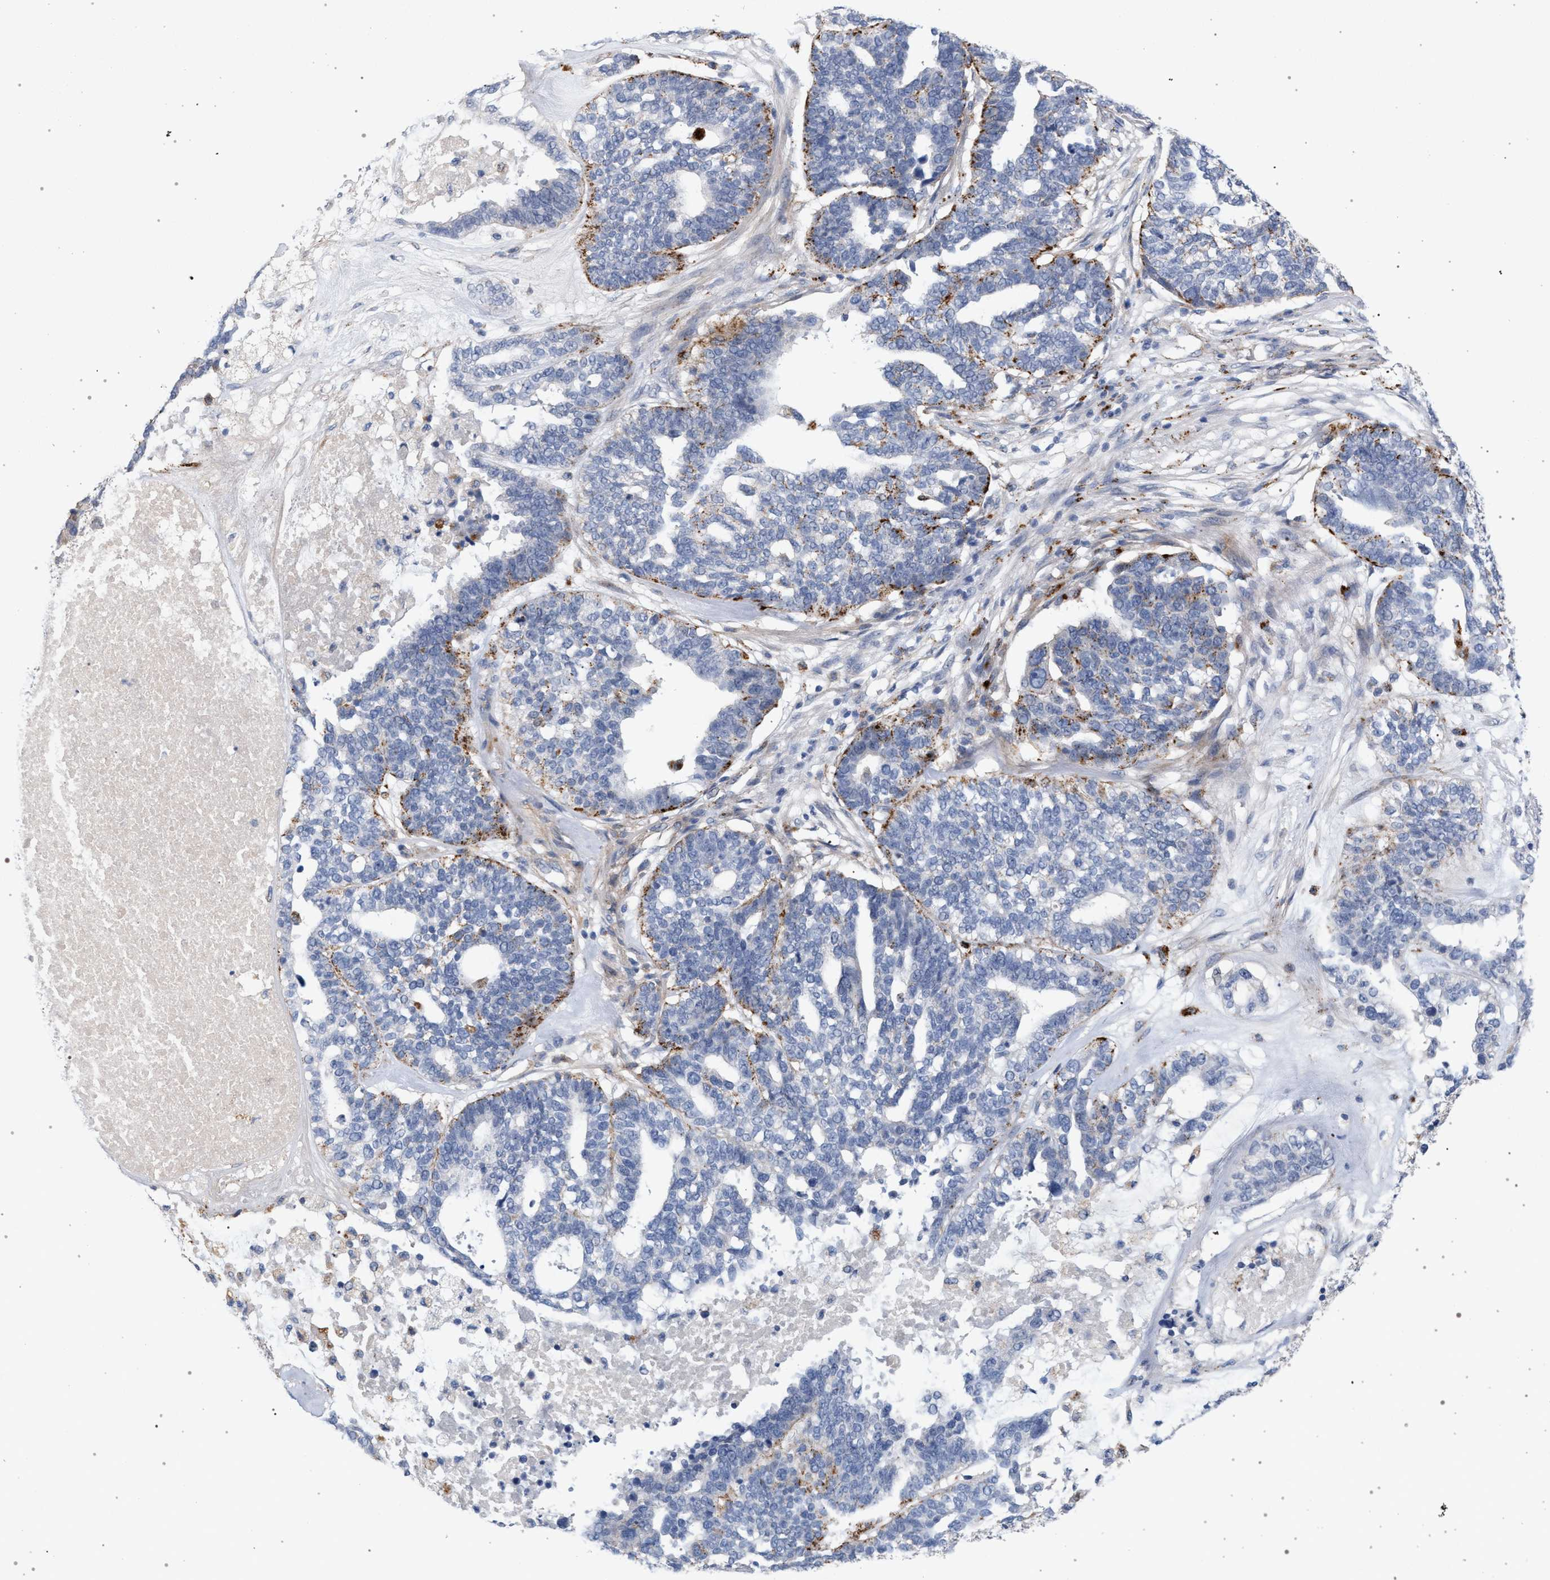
{"staining": {"intensity": "moderate", "quantity": "<25%", "location": "cytoplasmic/membranous"}, "tissue": "ovarian cancer", "cell_type": "Tumor cells", "image_type": "cancer", "snomed": [{"axis": "morphology", "description": "Cystadenocarcinoma, serous, NOS"}, {"axis": "topography", "description": "Ovary"}], "caption": "Protein expression analysis of human ovarian cancer (serous cystadenocarcinoma) reveals moderate cytoplasmic/membranous staining in about <25% of tumor cells.", "gene": "MAMDC2", "patient": {"sex": "female", "age": 59}}